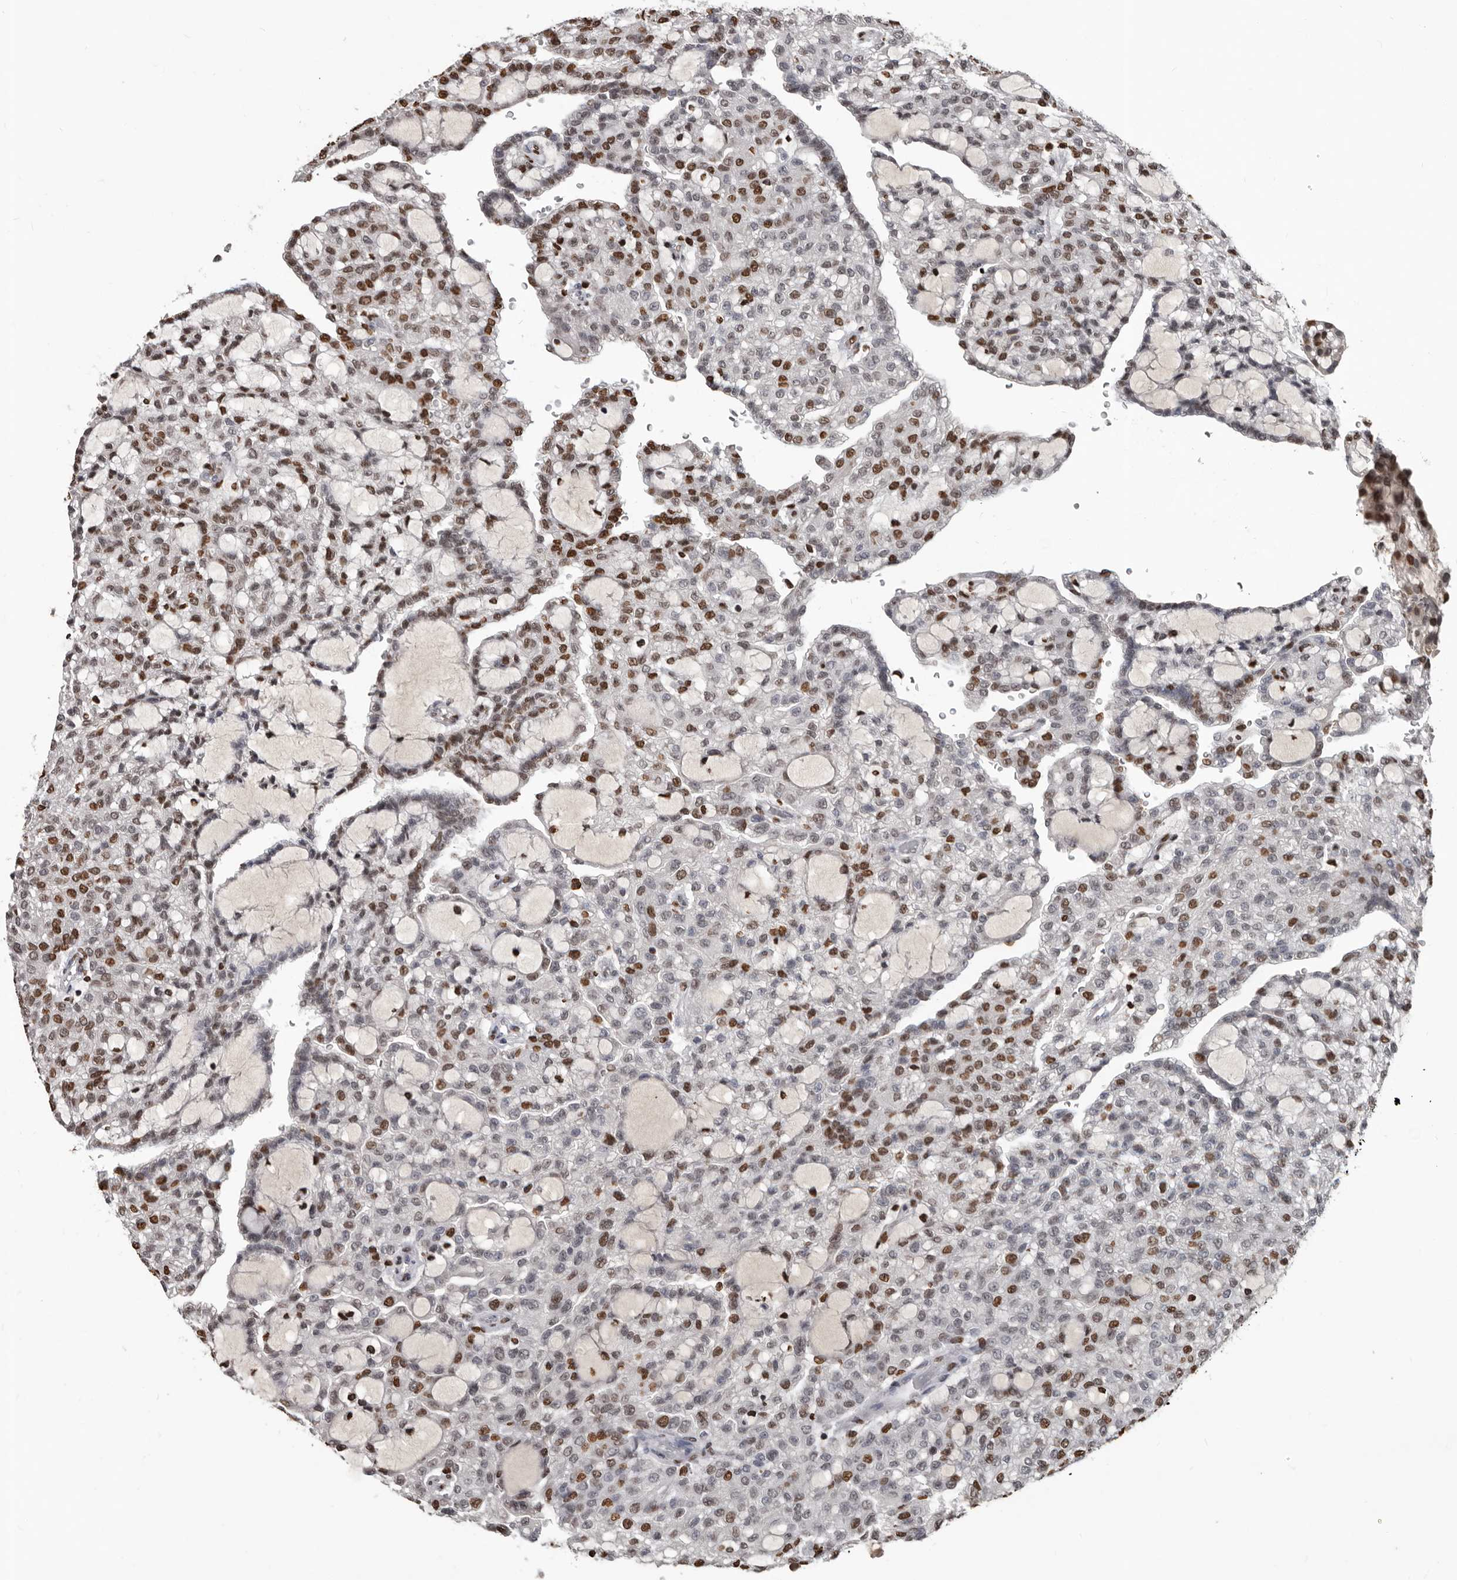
{"staining": {"intensity": "strong", "quantity": "25%-75%", "location": "nuclear"}, "tissue": "renal cancer", "cell_type": "Tumor cells", "image_type": "cancer", "snomed": [{"axis": "morphology", "description": "Adenocarcinoma, NOS"}, {"axis": "topography", "description": "Kidney"}], "caption": "Immunohistochemistry (IHC) image of neoplastic tissue: renal adenocarcinoma stained using immunohistochemistry (IHC) displays high levels of strong protein expression localized specifically in the nuclear of tumor cells, appearing as a nuclear brown color.", "gene": "AHR", "patient": {"sex": "male", "age": 63}}